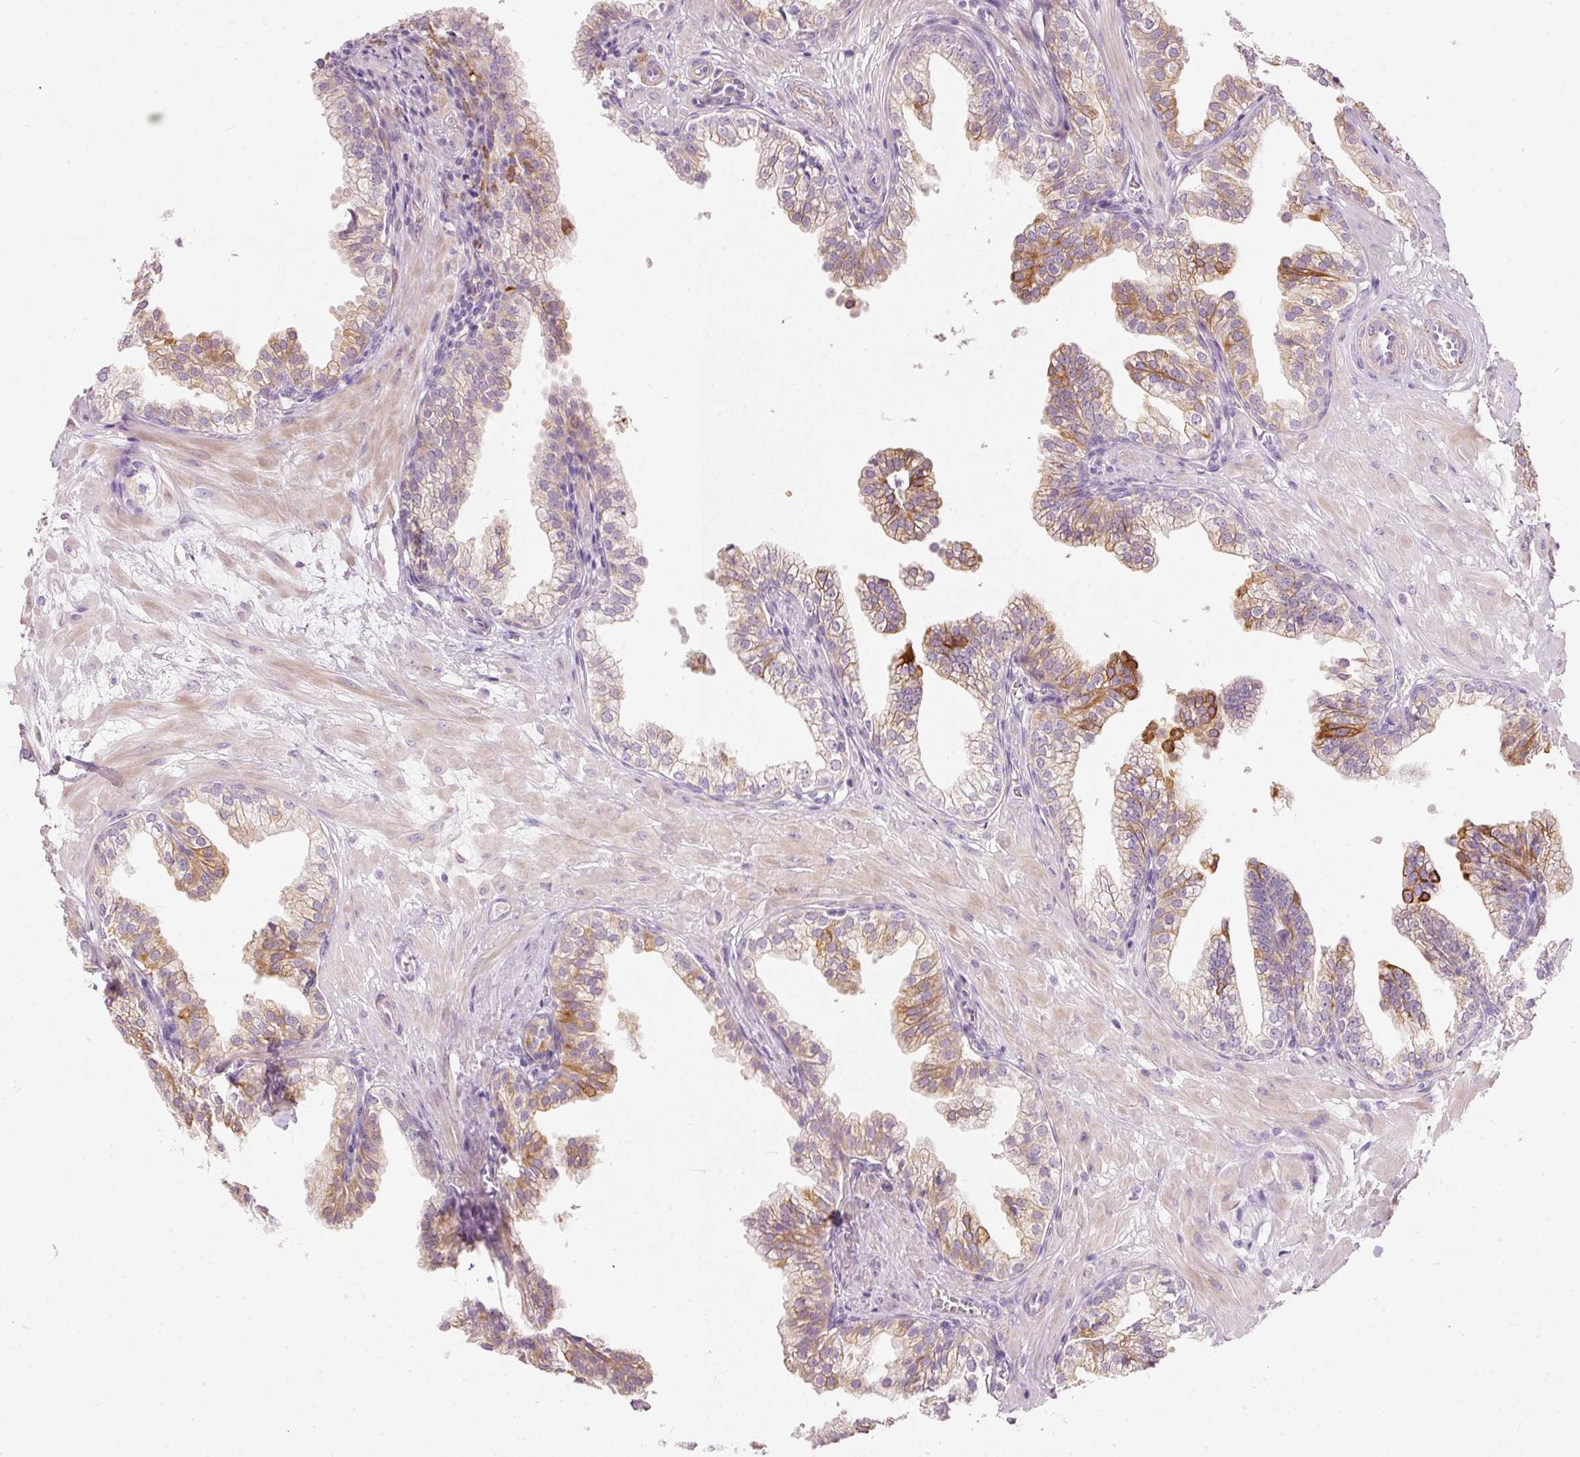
{"staining": {"intensity": "strong", "quantity": "<25%", "location": "cytoplasmic/membranous"}, "tissue": "prostate", "cell_type": "Glandular cells", "image_type": "normal", "snomed": [{"axis": "morphology", "description": "Normal tissue, NOS"}, {"axis": "topography", "description": "Prostate"}, {"axis": "topography", "description": "Peripheral nerve tissue"}], "caption": "This image exhibits immunohistochemistry staining of normal prostate, with medium strong cytoplasmic/membranous positivity in about <25% of glandular cells.", "gene": "MTHFD2", "patient": {"sex": "male", "age": 55}}